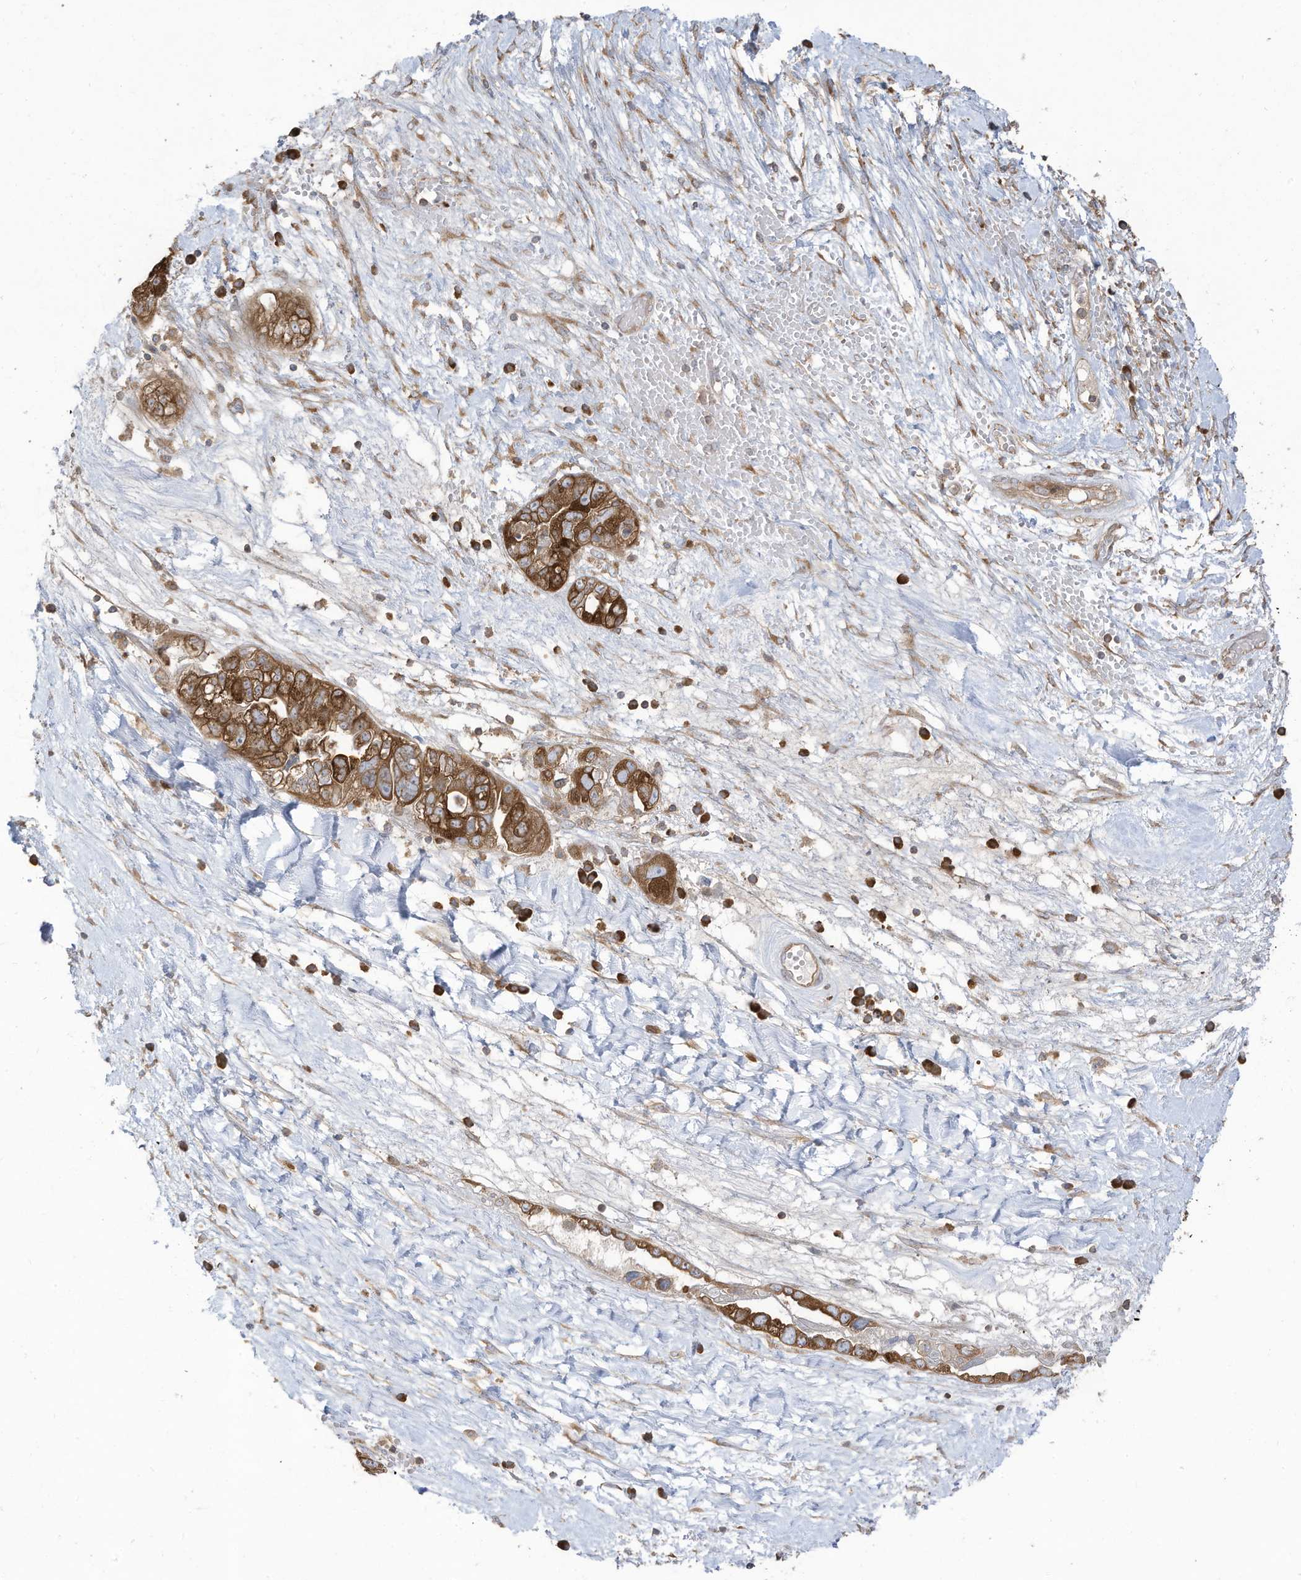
{"staining": {"intensity": "moderate", "quantity": ">75%", "location": "cytoplasmic/membranous"}, "tissue": "ovarian cancer", "cell_type": "Tumor cells", "image_type": "cancer", "snomed": [{"axis": "morphology", "description": "Carcinoma, NOS"}, {"axis": "morphology", "description": "Cystadenocarcinoma, serous, NOS"}, {"axis": "topography", "description": "Ovary"}], "caption": "The micrograph reveals immunohistochemical staining of ovarian cancer (carcinoma). There is moderate cytoplasmic/membranous expression is appreciated in approximately >75% of tumor cells.", "gene": "OLA1", "patient": {"sex": "female", "age": 69}}